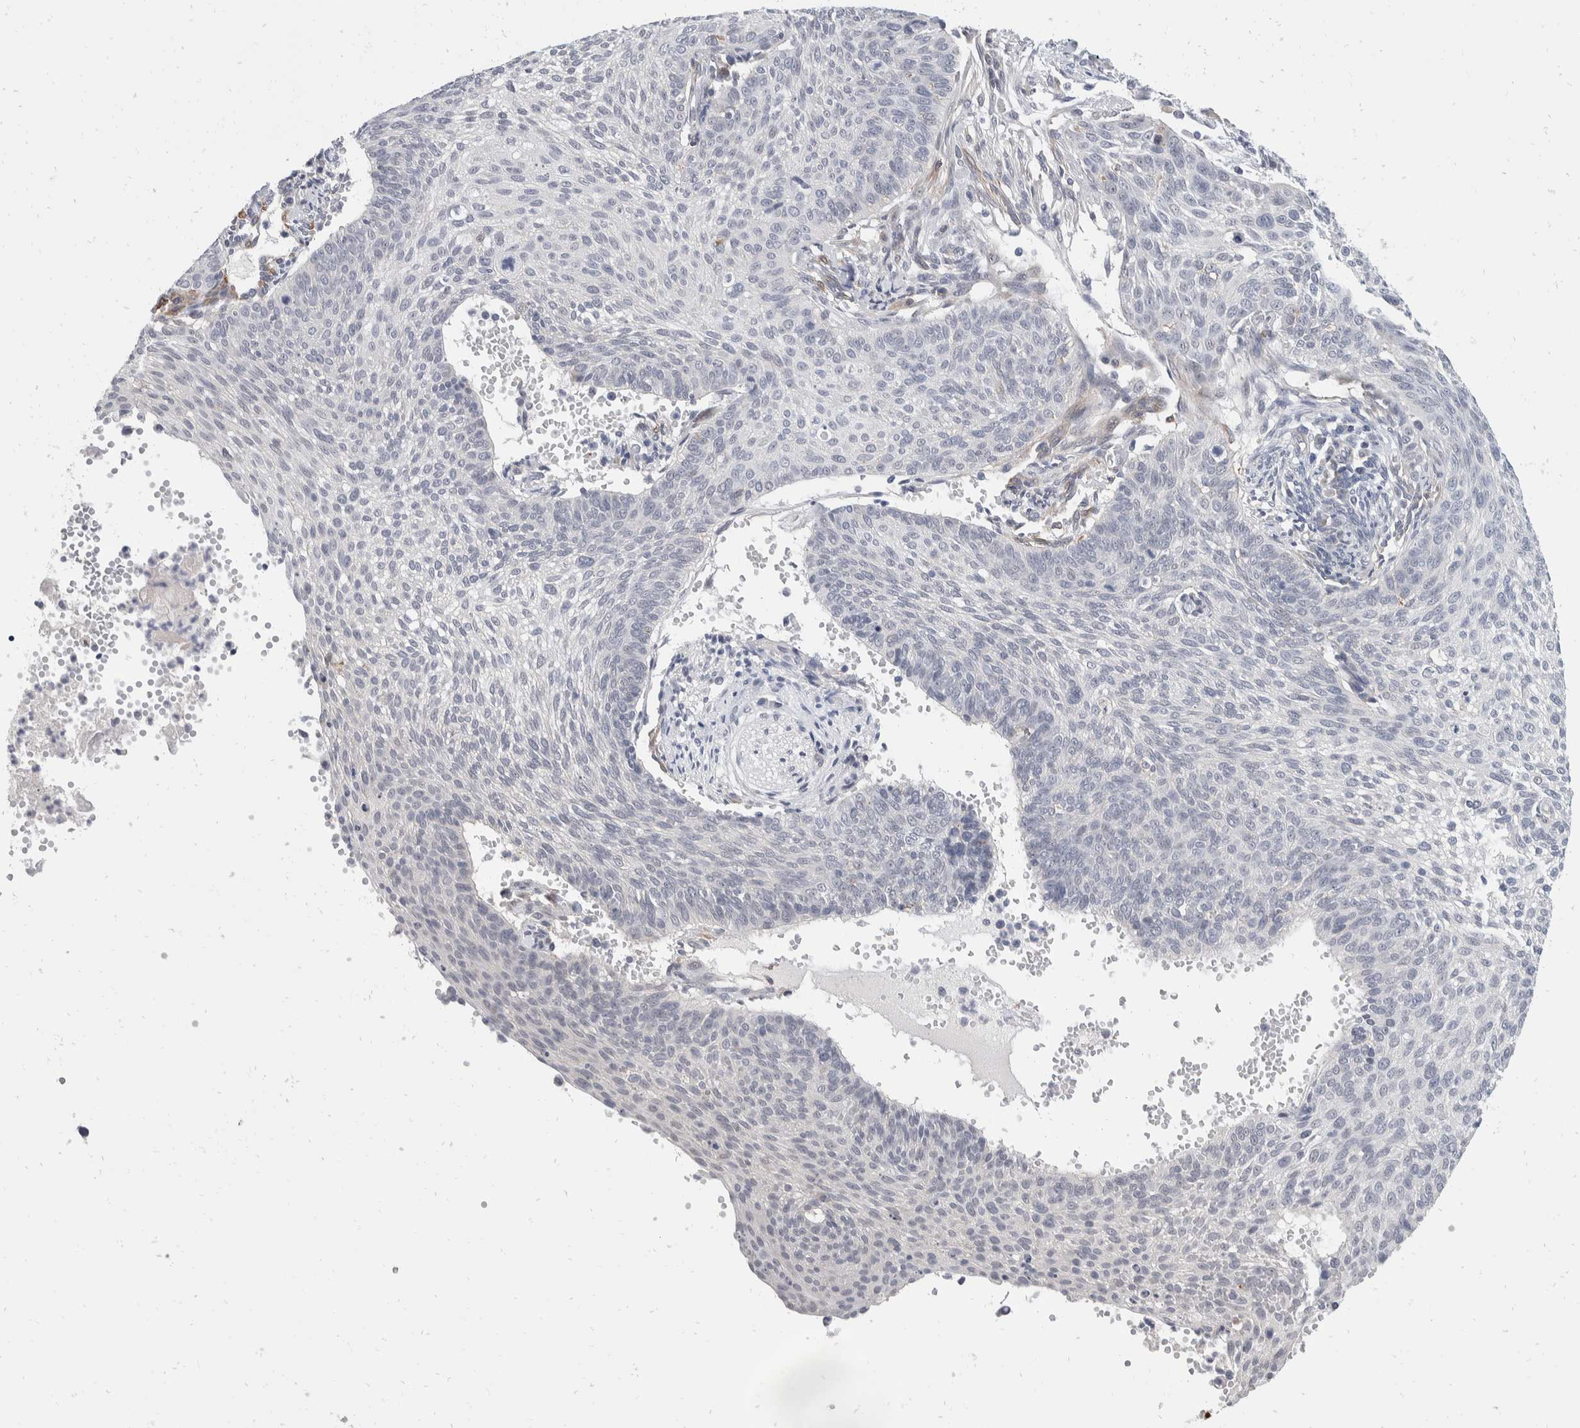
{"staining": {"intensity": "negative", "quantity": "none", "location": "none"}, "tissue": "cervical cancer", "cell_type": "Tumor cells", "image_type": "cancer", "snomed": [{"axis": "morphology", "description": "Squamous cell carcinoma, NOS"}, {"axis": "topography", "description": "Cervix"}], "caption": "Immunohistochemical staining of squamous cell carcinoma (cervical) exhibits no significant staining in tumor cells.", "gene": "CATSPERD", "patient": {"sex": "female", "age": 70}}